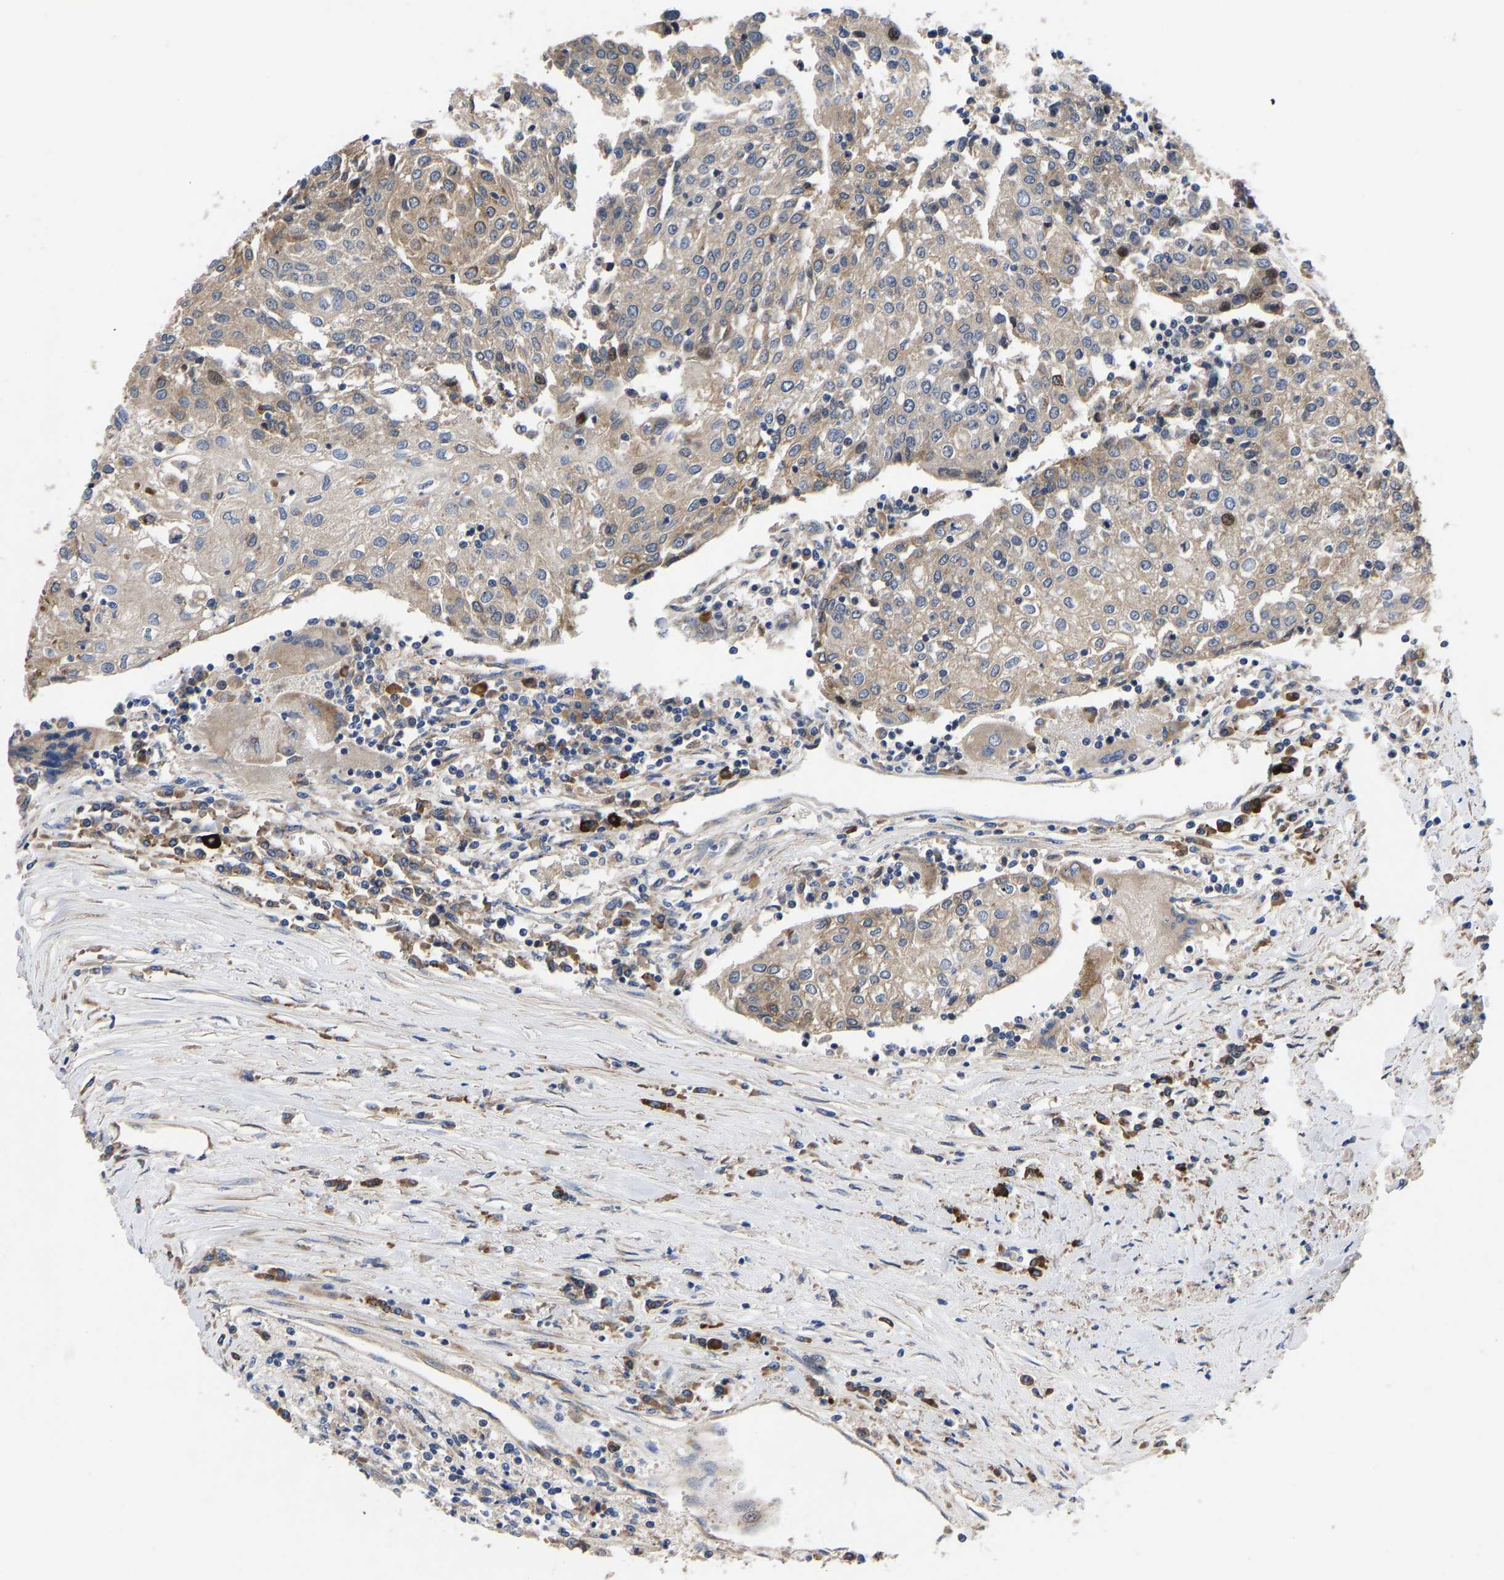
{"staining": {"intensity": "weak", "quantity": ">75%", "location": "cytoplasmic/membranous"}, "tissue": "urothelial cancer", "cell_type": "Tumor cells", "image_type": "cancer", "snomed": [{"axis": "morphology", "description": "Urothelial carcinoma, High grade"}, {"axis": "topography", "description": "Urinary bladder"}], "caption": "Immunohistochemical staining of human high-grade urothelial carcinoma demonstrates weak cytoplasmic/membranous protein positivity in approximately >75% of tumor cells.", "gene": "TMEM38B", "patient": {"sex": "female", "age": 85}}